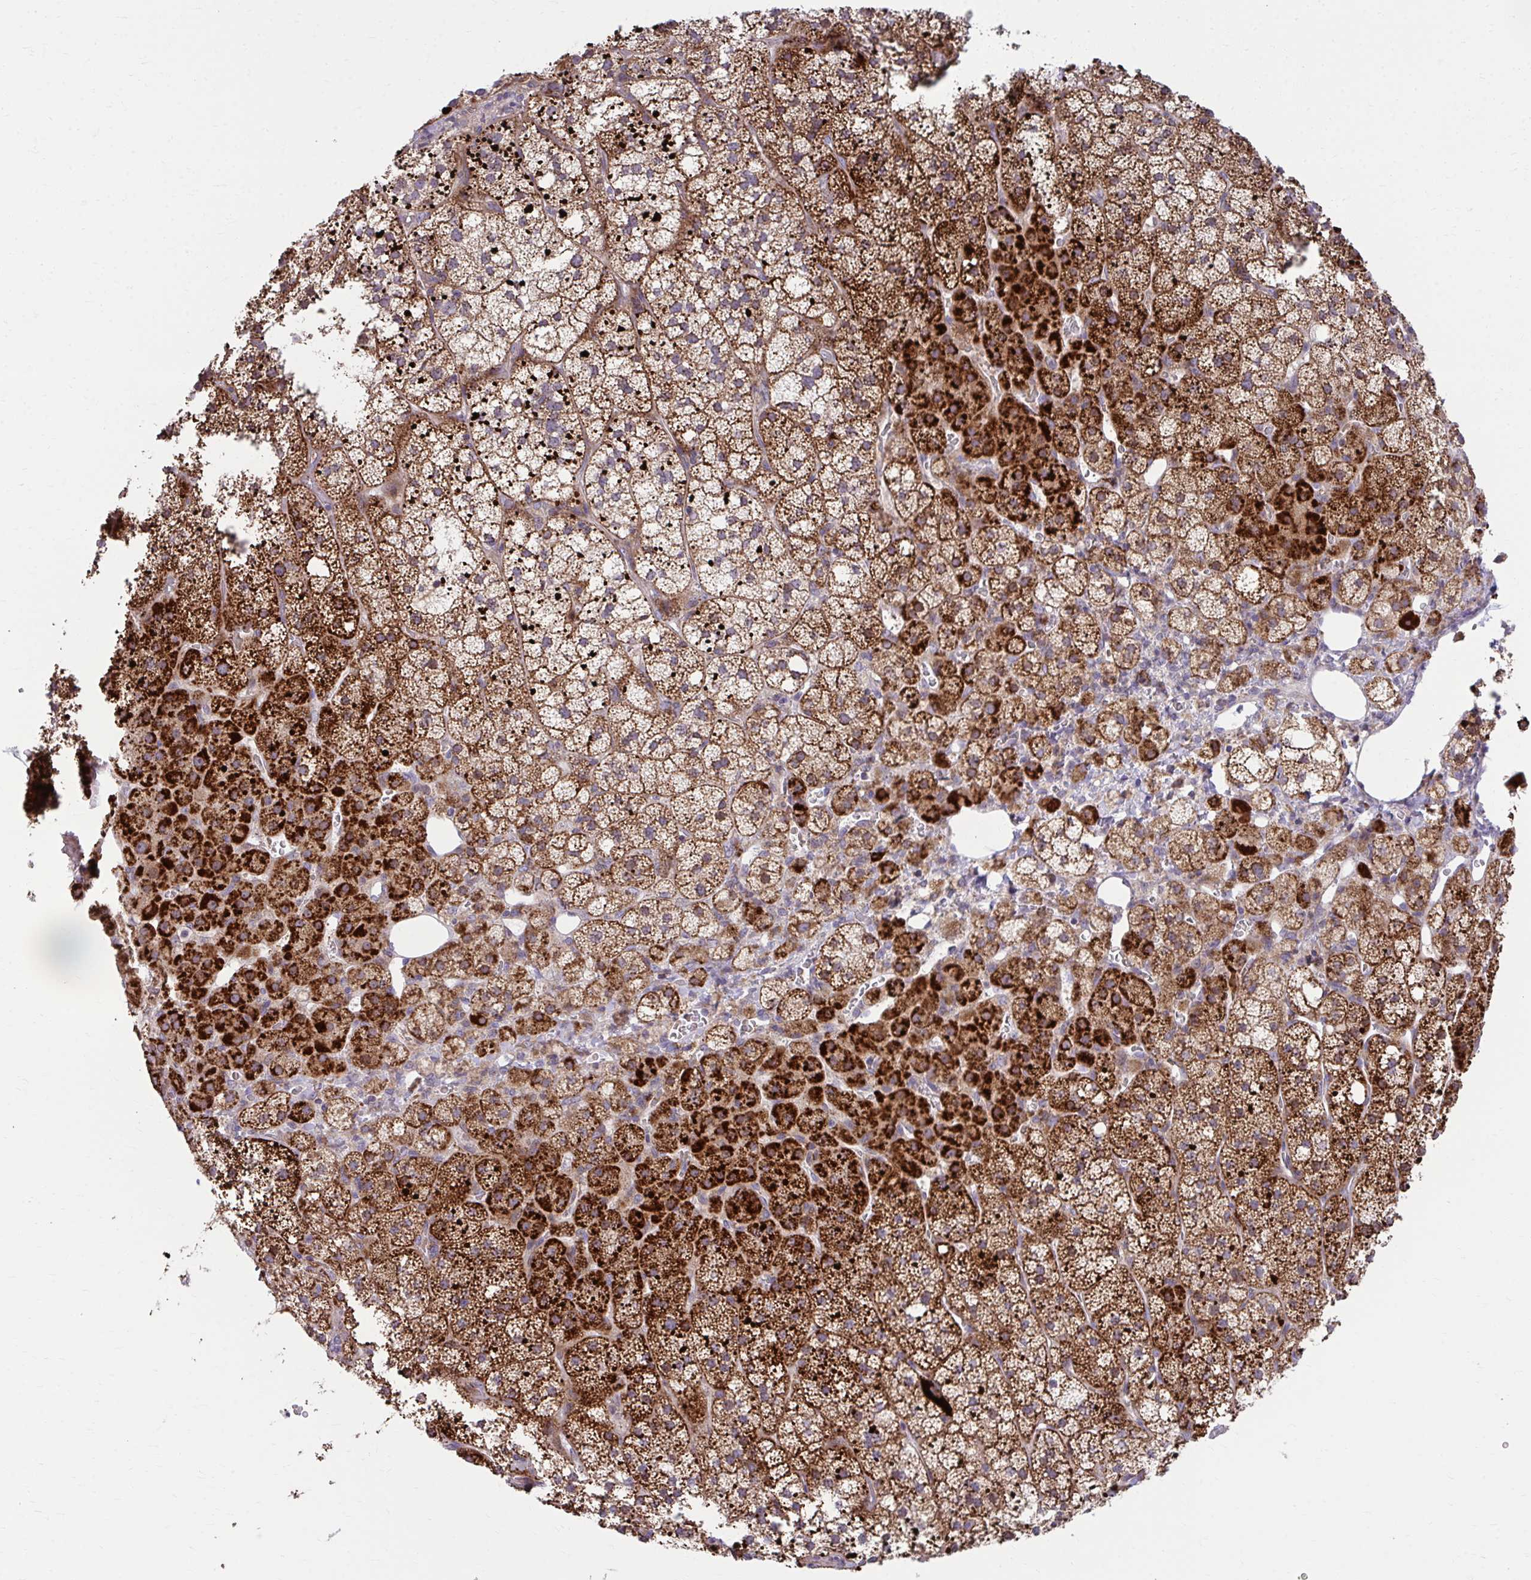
{"staining": {"intensity": "strong", "quantity": ">75%", "location": "cytoplasmic/membranous"}, "tissue": "adrenal gland", "cell_type": "Glandular cells", "image_type": "normal", "snomed": [{"axis": "morphology", "description": "Normal tissue, NOS"}, {"axis": "topography", "description": "Adrenal gland"}], "caption": "Glandular cells exhibit high levels of strong cytoplasmic/membranous positivity in approximately >75% of cells in benign adrenal gland.", "gene": "C16orf54", "patient": {"sex": "male", "age": 53}}